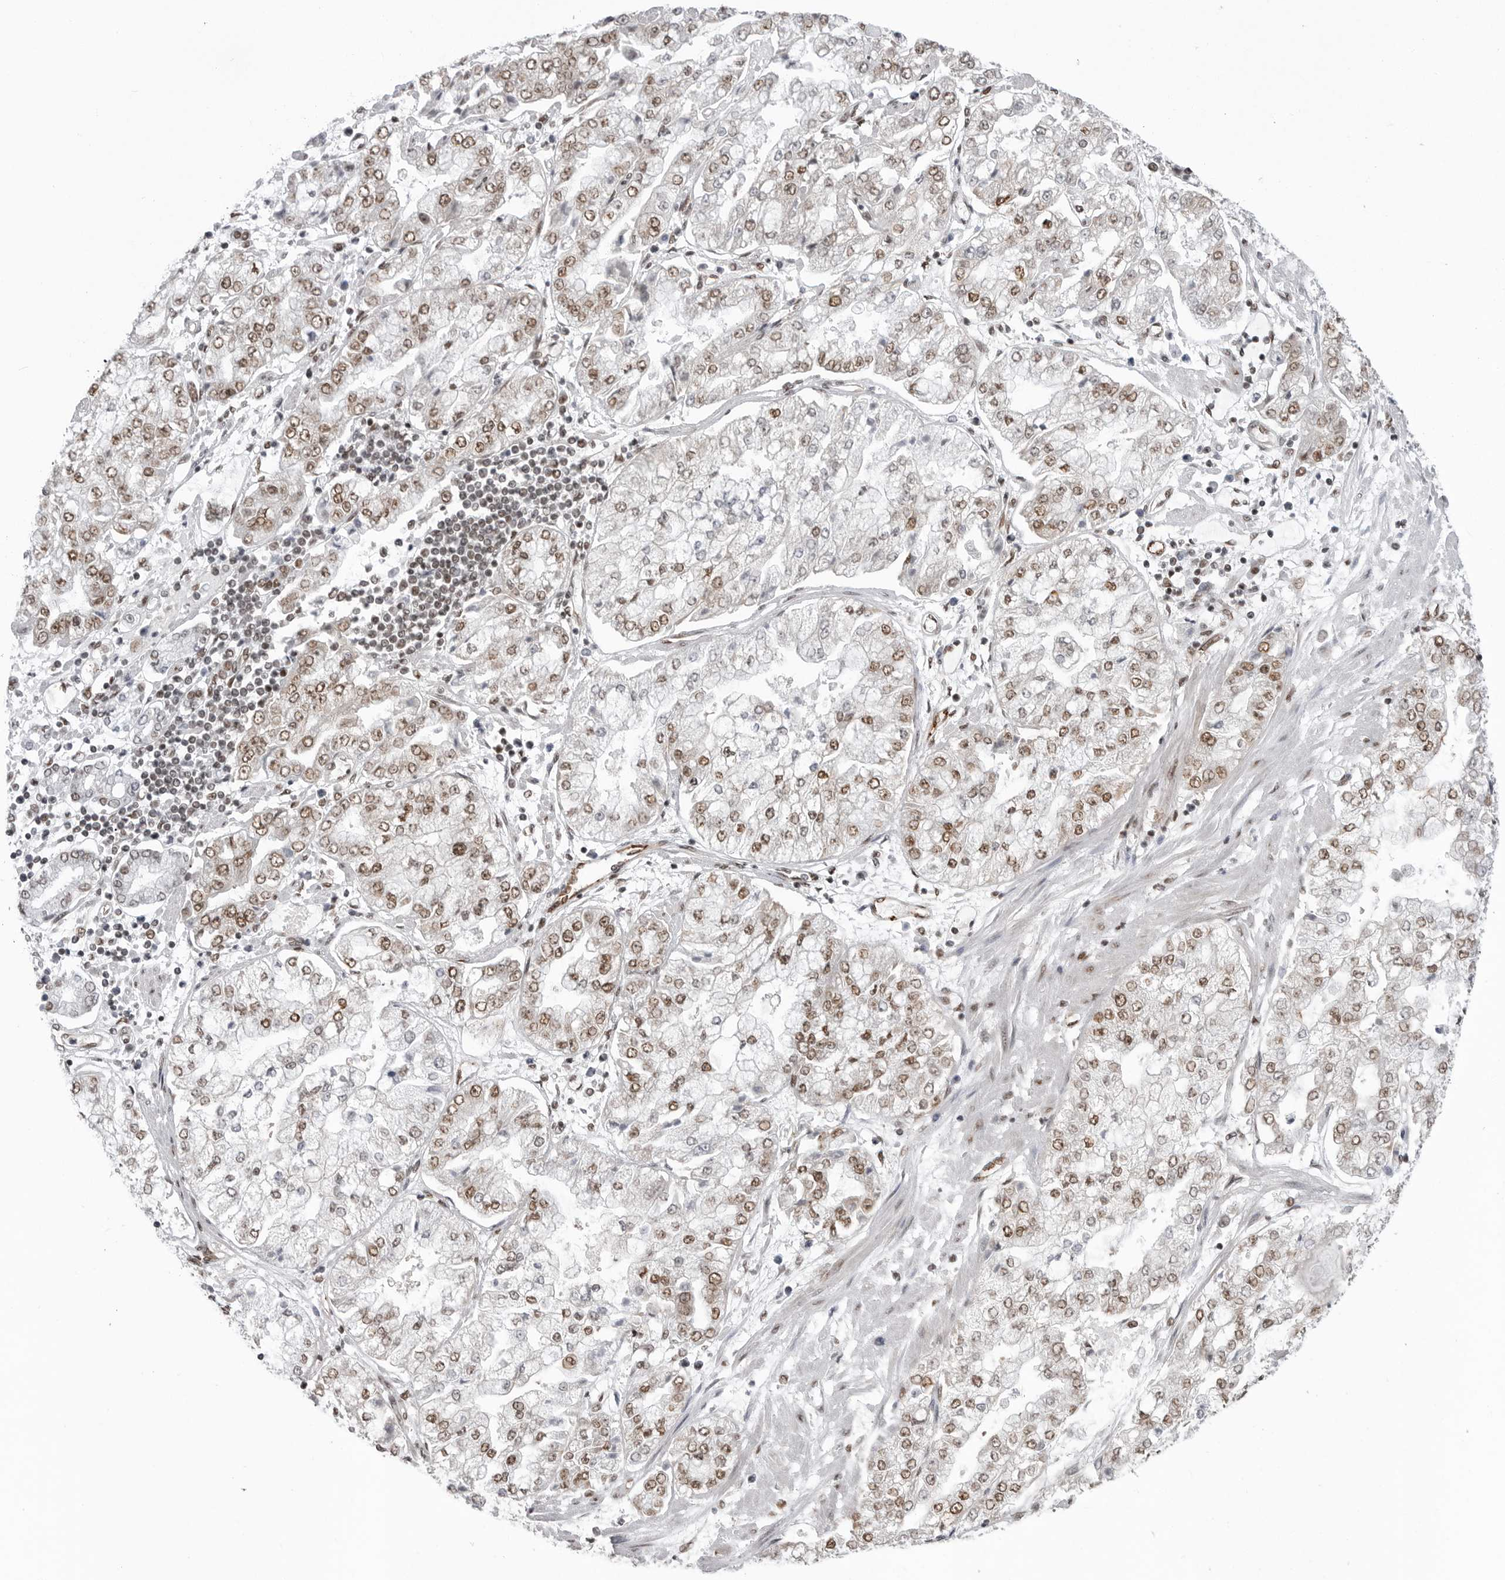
{"staining": {"intensity": "moderate", "quantity": ">75%", "location": "nuclear"}, "tissue": "stomach cancer", "cell_type": "Tumor cells", "image_type": "cancer", "snomed": [{"axis": "morphology", "description": "Adenocarcinoma, NOS"}, {"axis": "topography", "description": "Stomach"}], "caption": "Stomach cancer (adenocarcinoma) stained with immunohistochemistry (IHC) demonstrates moderate nuclear positivity in about >75% of tumor cells.", "gene": "RNF26", "patient": {"sex": "male", "age": 76}}